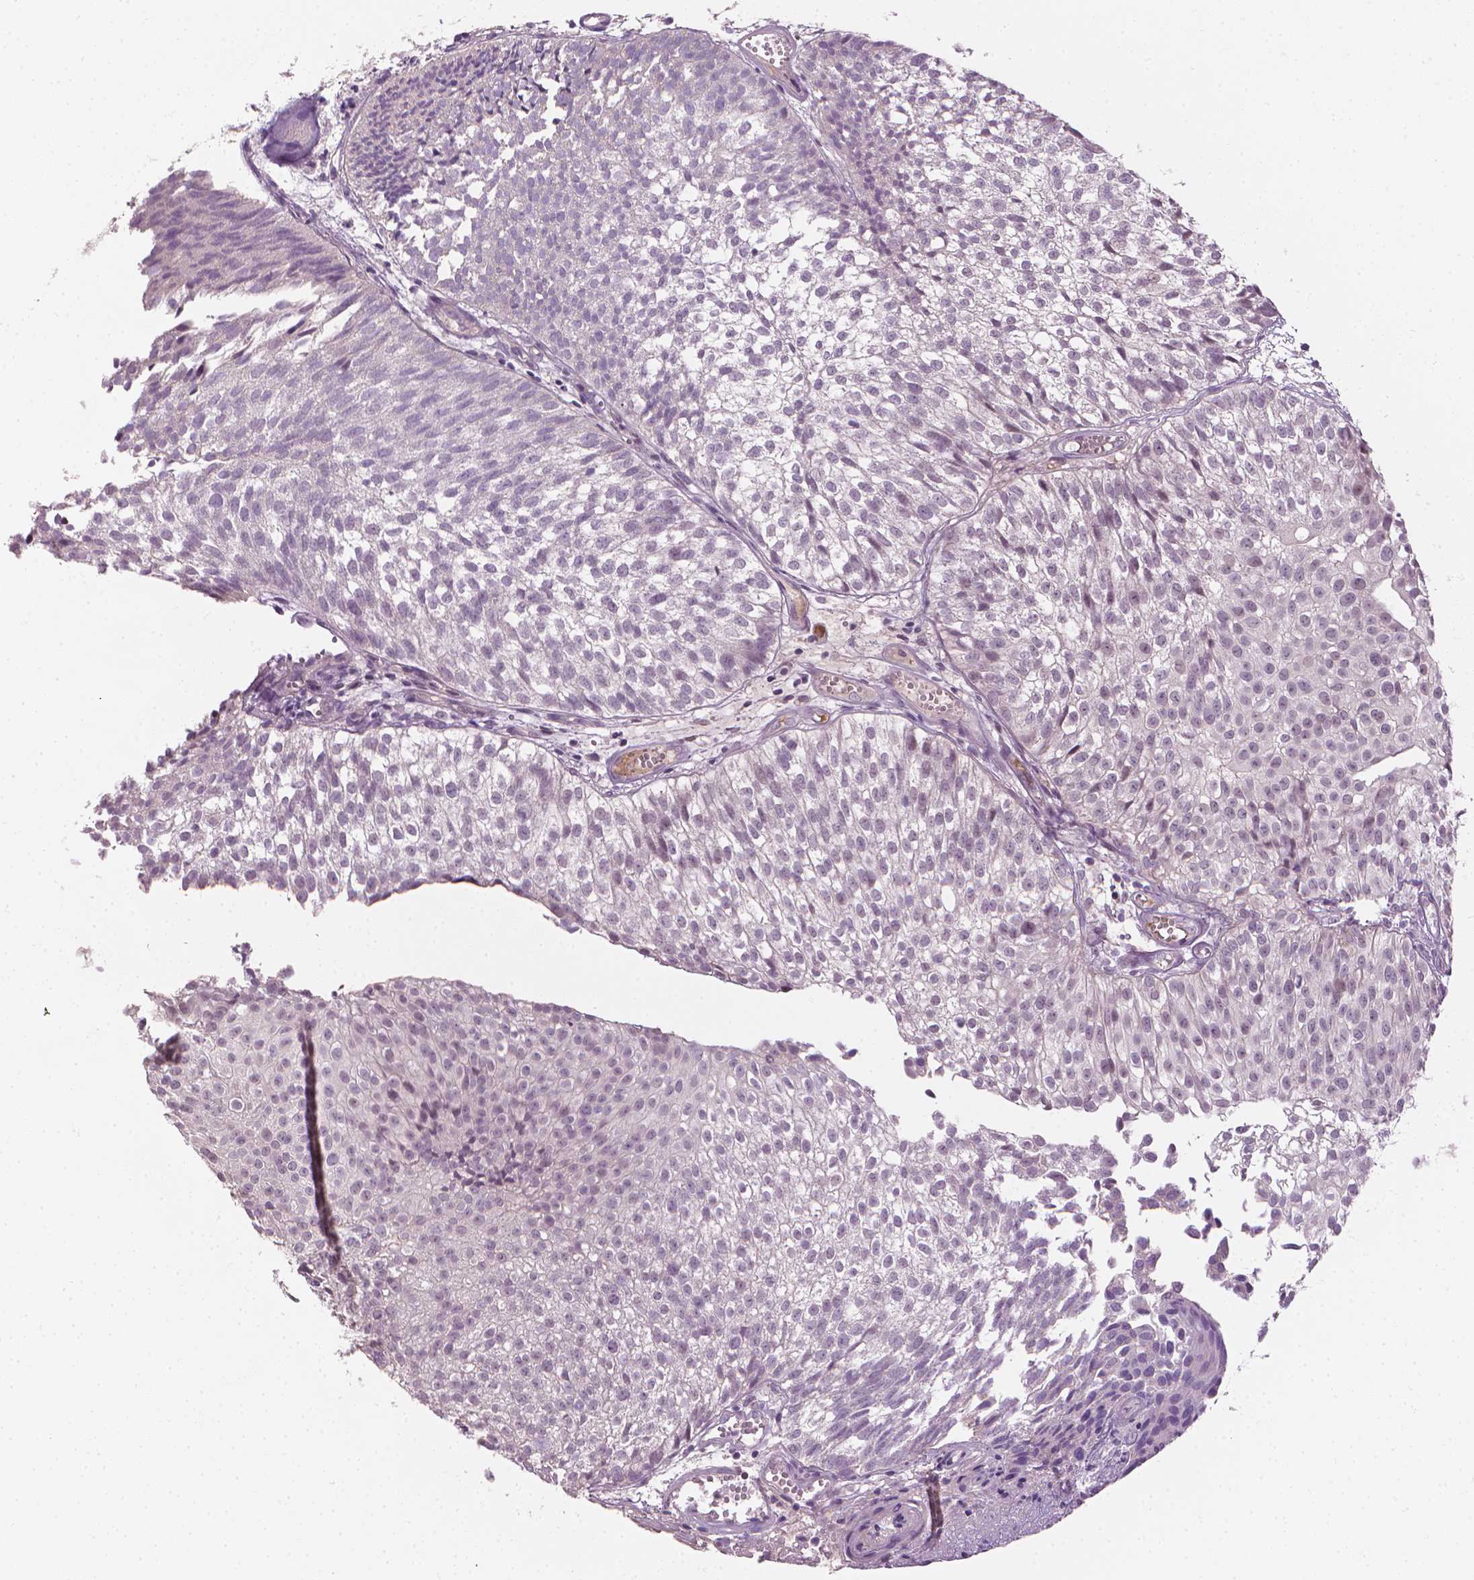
{"staining": {"intensity": "negative", "quantity": "none", "location": "none"}, "tissue": "urothelial cancer", "cell_type": "Tumor cells", "image_type": "cancer", "snomed": [{"axis": "morphology", "description": "Urothelial carcinoma, Low grade"}, {"axis": "topography", "description": "Urinary bladder"}], "caption": "DAB immunohistochemical staining of low-grade urothelial carcinoma displays no significant positivity in tumor cells.", "gene": "SAXO2", "patient": {"sex": "male", "age": 70}}